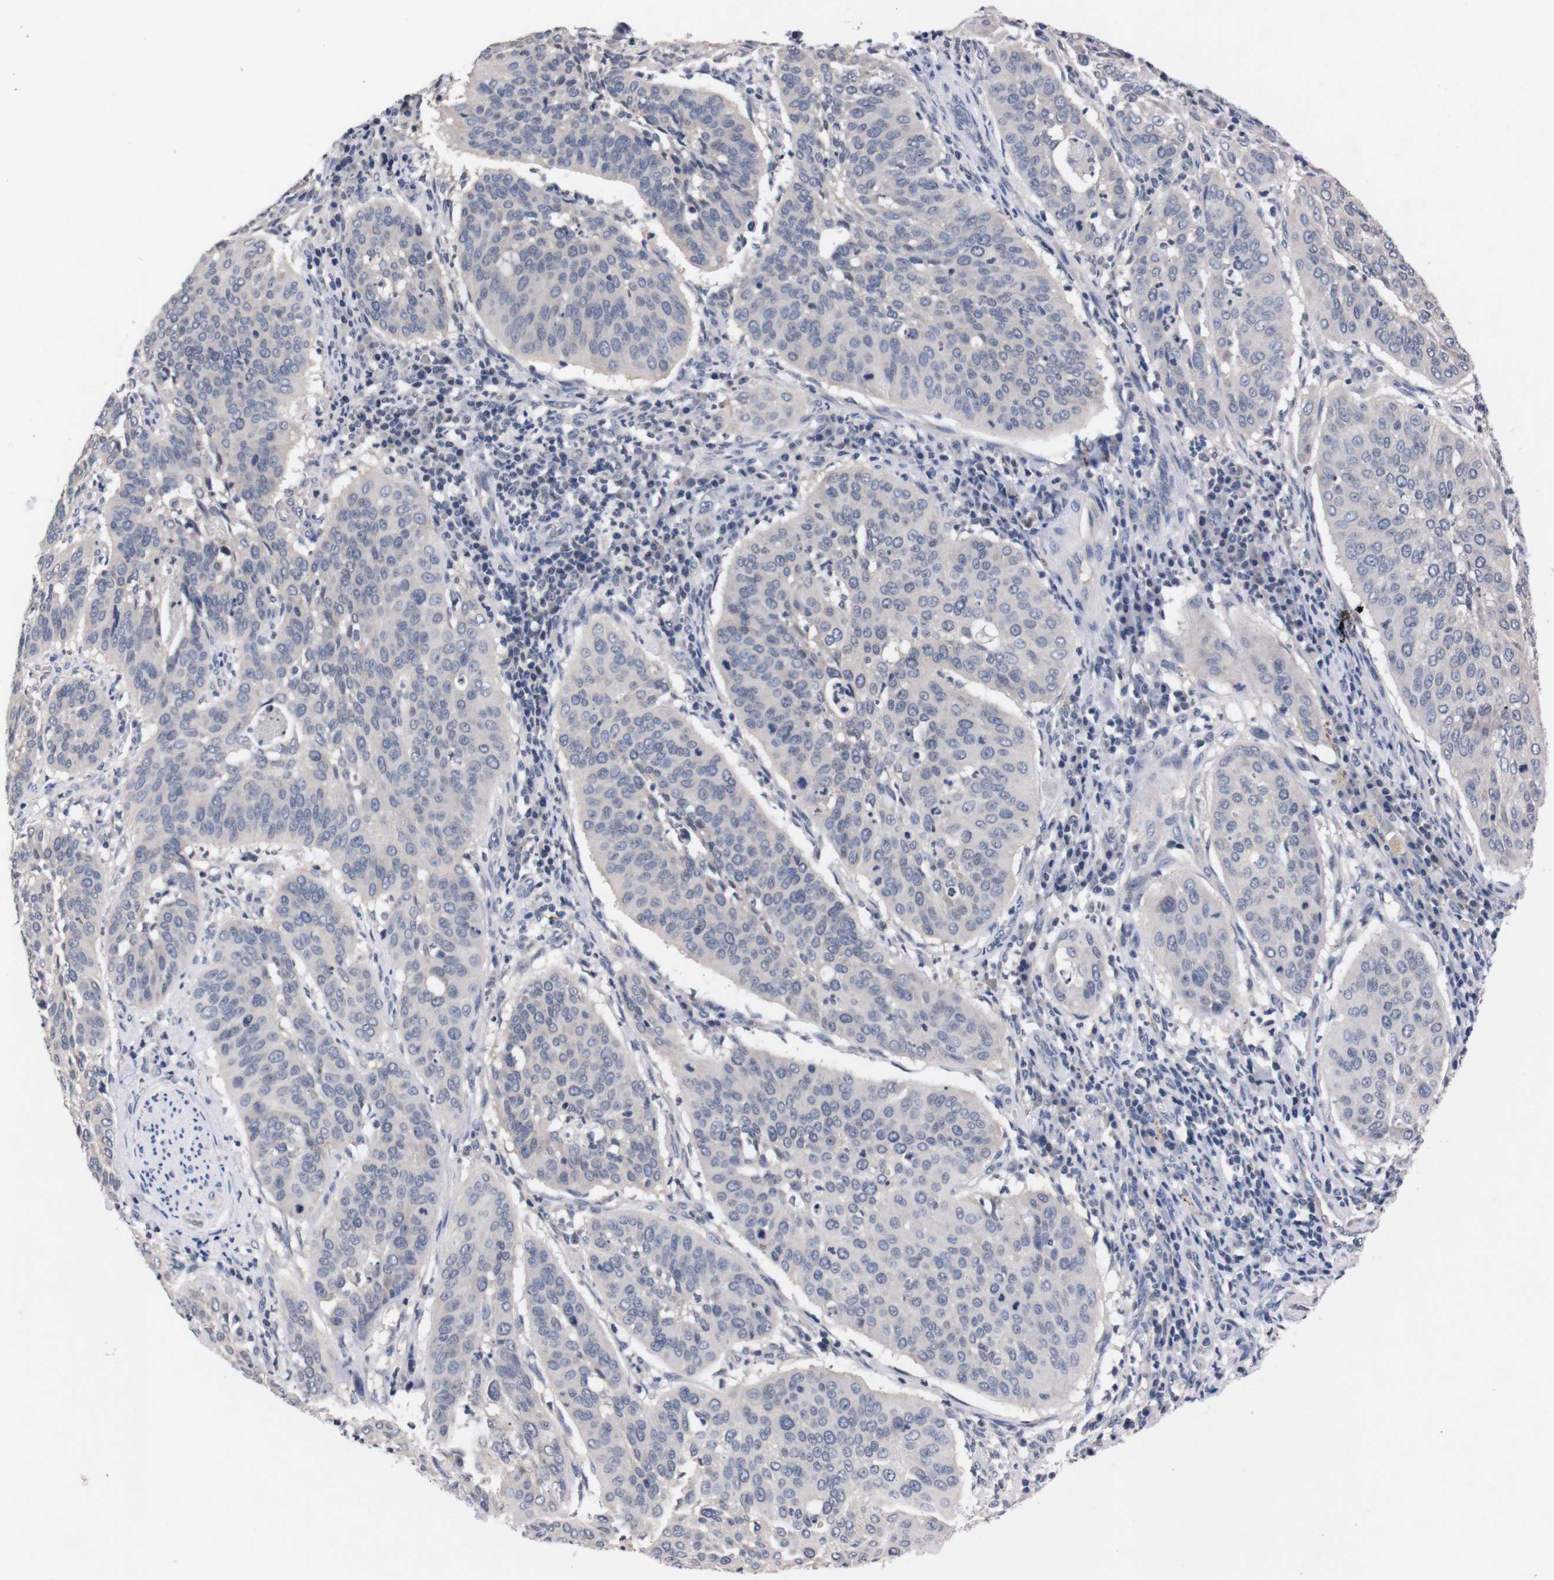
{"staining": {"intensity": "negative", "quantity": "none", "location": "none"}, "tissue": "cervical cancer", "cell_type": "Tumor cells", "image_type": "cancer", "snomed": [{"axis": "morphology", "description": "Normal tissue, NOS"}, {"axis": "morphology", "description": "Squamous cell carcinoma, NOS"}, {"axis": "topography", "description": "Cervix"}], "caption": "IHC histopathology image of human squamous cell carcinoma (cervical) stained for a protein (brown), which reveals no staining in tumor cells.", "gene": "TNFRSF21", "patient": {"sex": "female", "age": 39}}